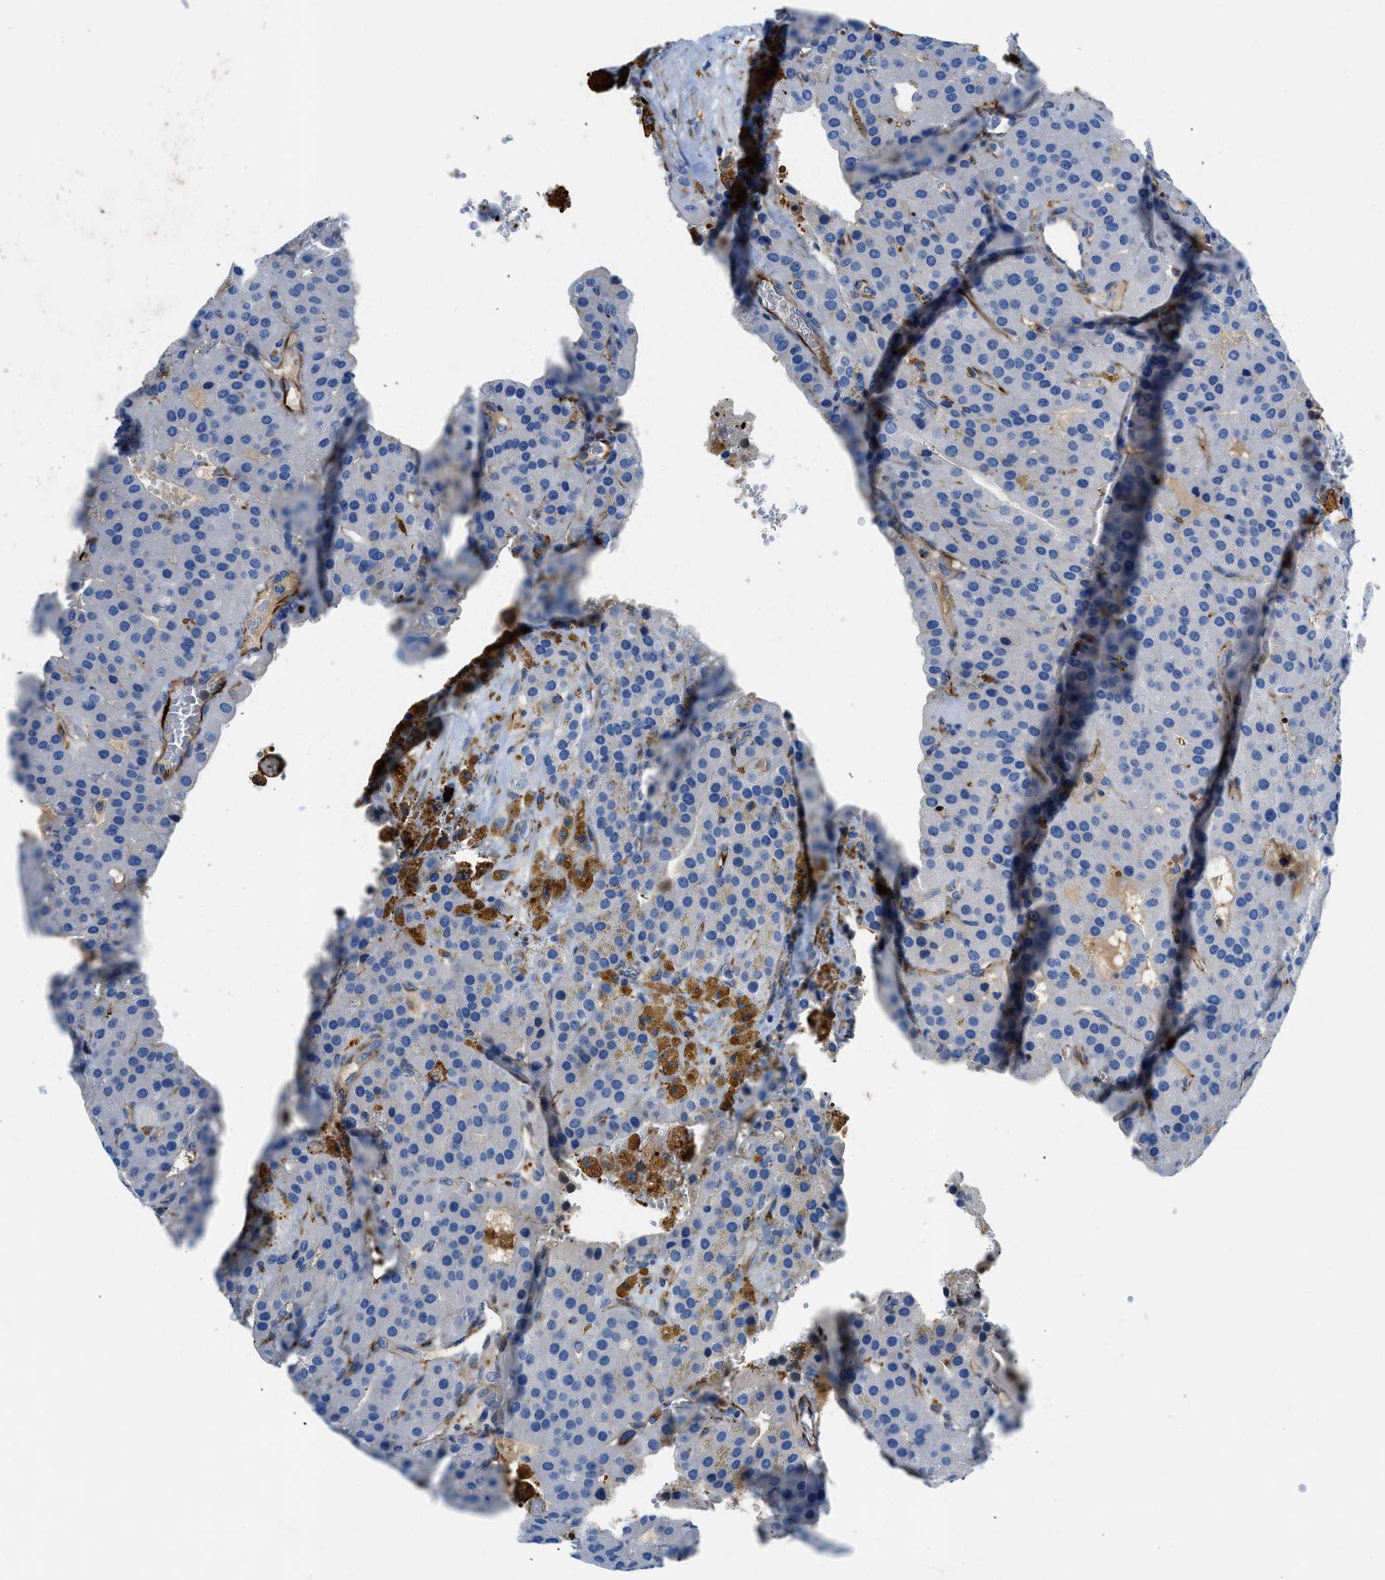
{"staining": {"intensity": "negative", "quantity": "none", "location": "none"}, "tissue": "parathyroid gland", "cell_type": "Glandular cells", "image_type": "normal", "snomed": [{"axis": "morphology", "description": "Normal tissue, NOS"}, {"axis": "morphology", "description": "Adenoma, NOS"}, {"axis": "topography", "description": "Parathyroid gland"}], "caption": "Immunohistochemistry photomicrograph of normal parathyroid gland stained for a protein (brown), which displays no positivity in glandular cells.", "gene": "XCR1", "patient": {"sex": "female", "age": 86}}